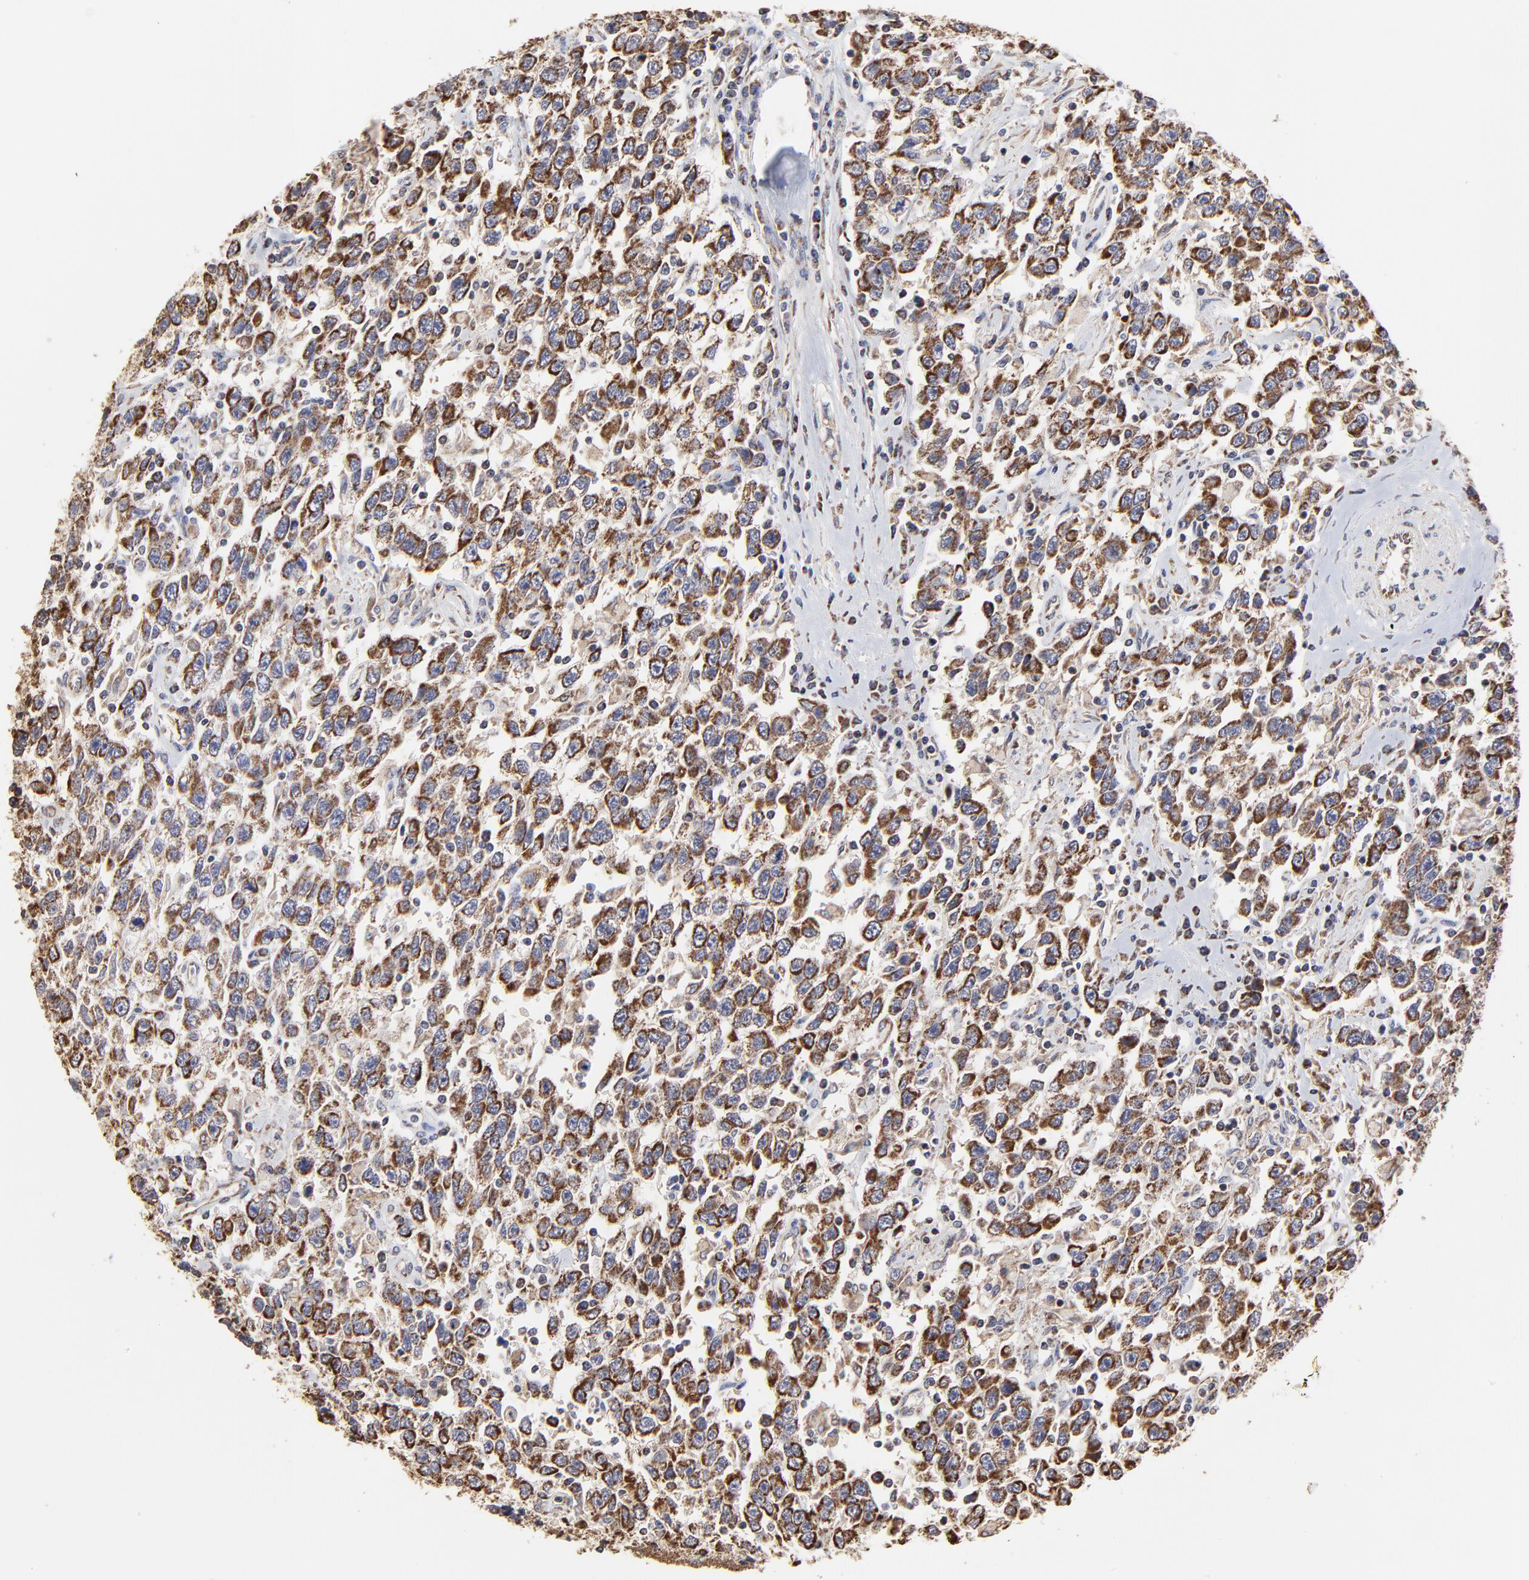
{"staining": {"intensity": "weak", "quantity": ">75%", "location": "cytoplasmic/membranous"}, "tissue": "testis cancer", "cell_type": "Tumor cells", "image_type": "cancer", "snomed": [{"axis": "morphology", "description": "Seminoma, NOS"}, {"axis": "topography", "description": "Testis"}], "caption": "Tumor cells display low levels of weak cytoplasmic/membranous positivity in about >75% of cells in human testis seminoma.", "gene": "ZNF550", "patient": {"sex": "male", "age": 41}}